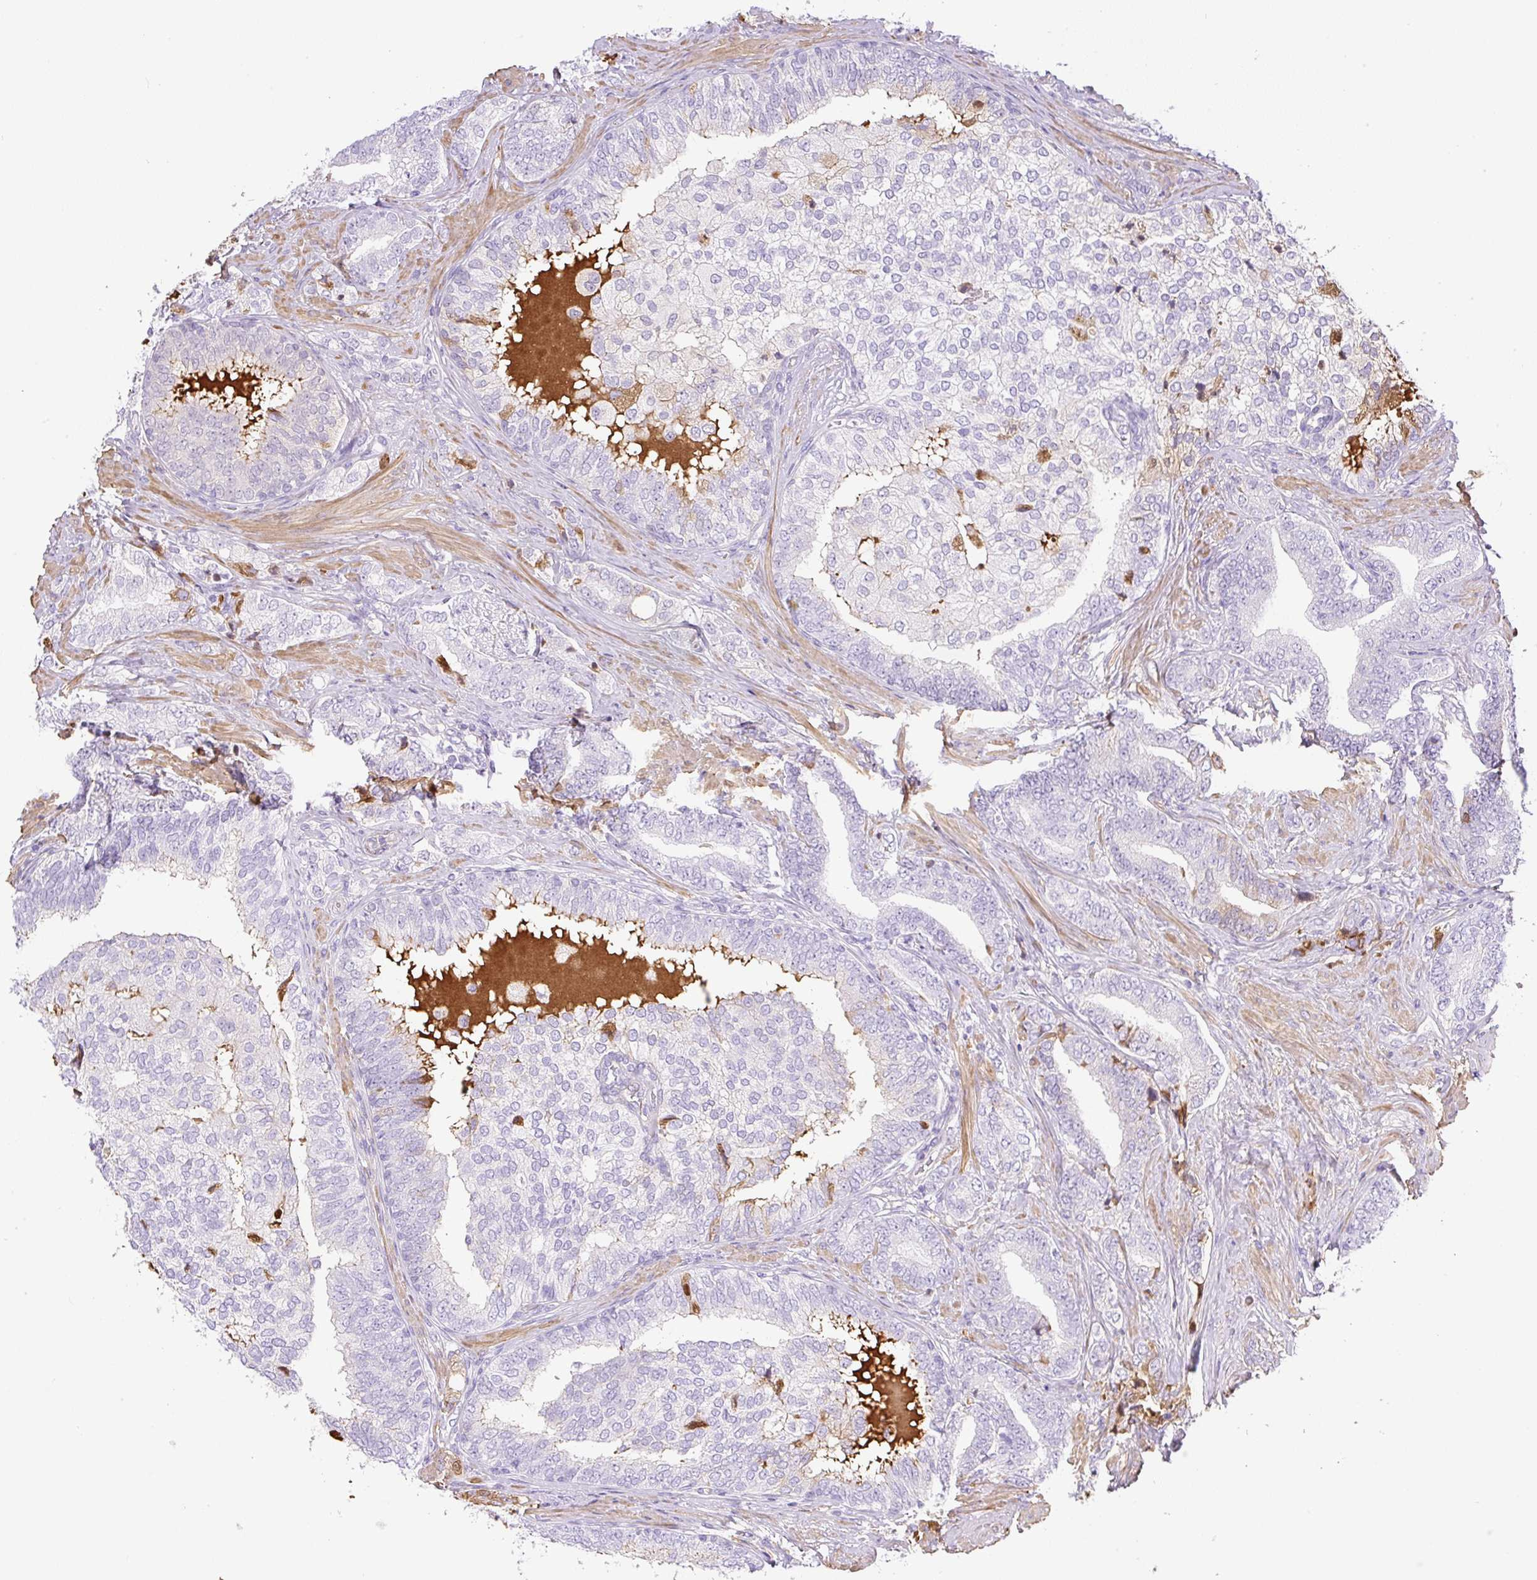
{"staining": {"intensity": "weak", "quantity": "<25%", "location": "cytoplasmic/membranous"}, "tissue": "prostate cancer", "cell_type": "Tumor cells", "image_type": "cancer", "snomed": [{"axis": "morphology", "description": "Adenocarcinoma, High grade"}, {"axis": "topography", "description": "Prostate"}], "caption": "Prostate cancer was stained to show a protein in brown. There is no significant expression in tumor cells.", "gene": "TDRD15", "patient": {"sex": "male", "age": 72}}